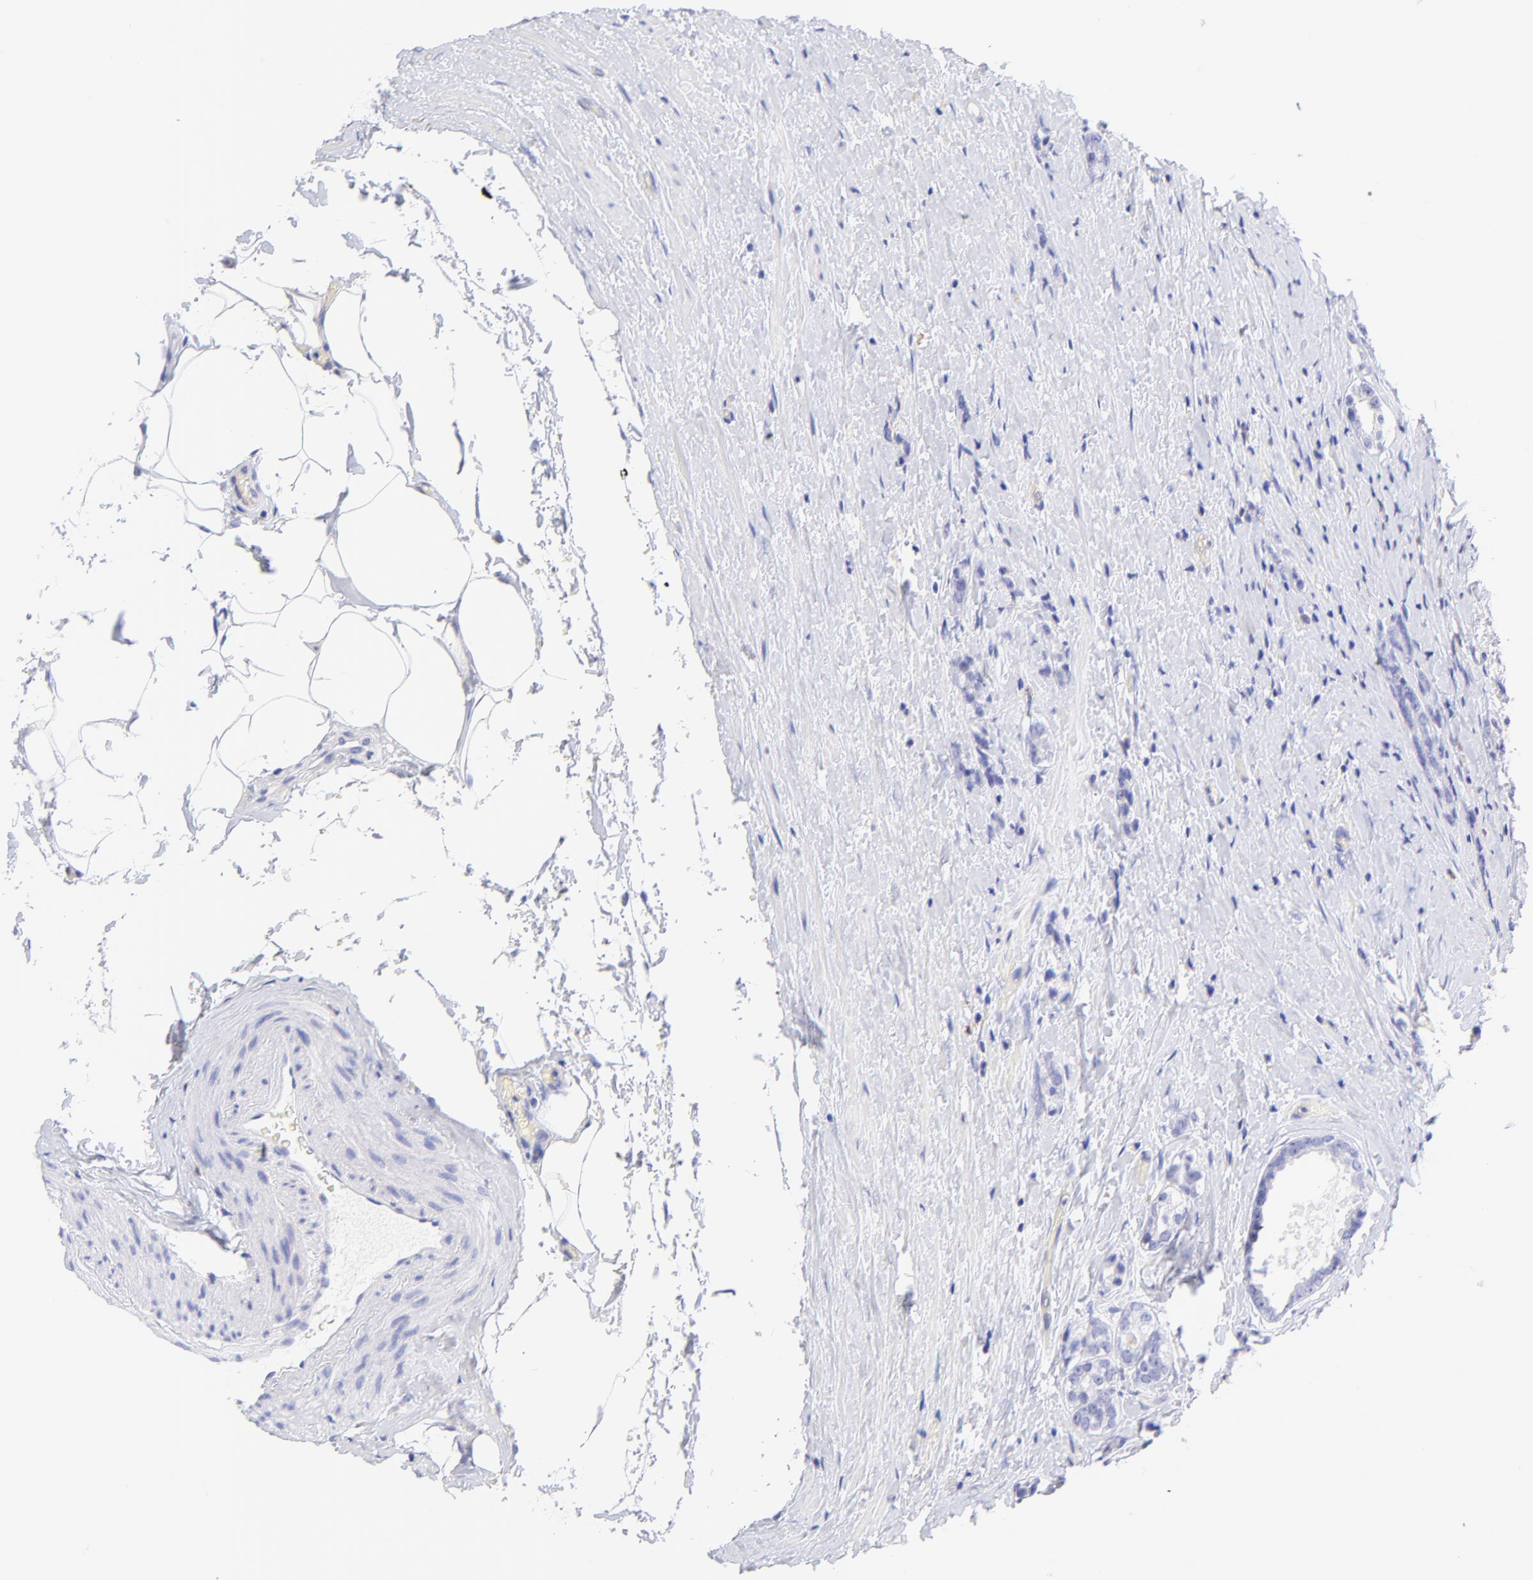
{"staining": {"intensity": "negative", "quantity": "none", "location": "none"}, "tissue": "prostate cancer", "cell_type": "Tumor cells", "image_type": "cancer", "snomed": [{"axis": "morphology", "description": "Adenocarcinoma, Medium grade"}, {"axis": "topography", "description": "Prostate"}], "caption": "This is an IHC micrograph of human adenocarcinoma (medium-grade) (prostate). There is no positivity in tumor cells.", "gene": "IRAG2", "patient": {"sex": "male", "age": 59}}